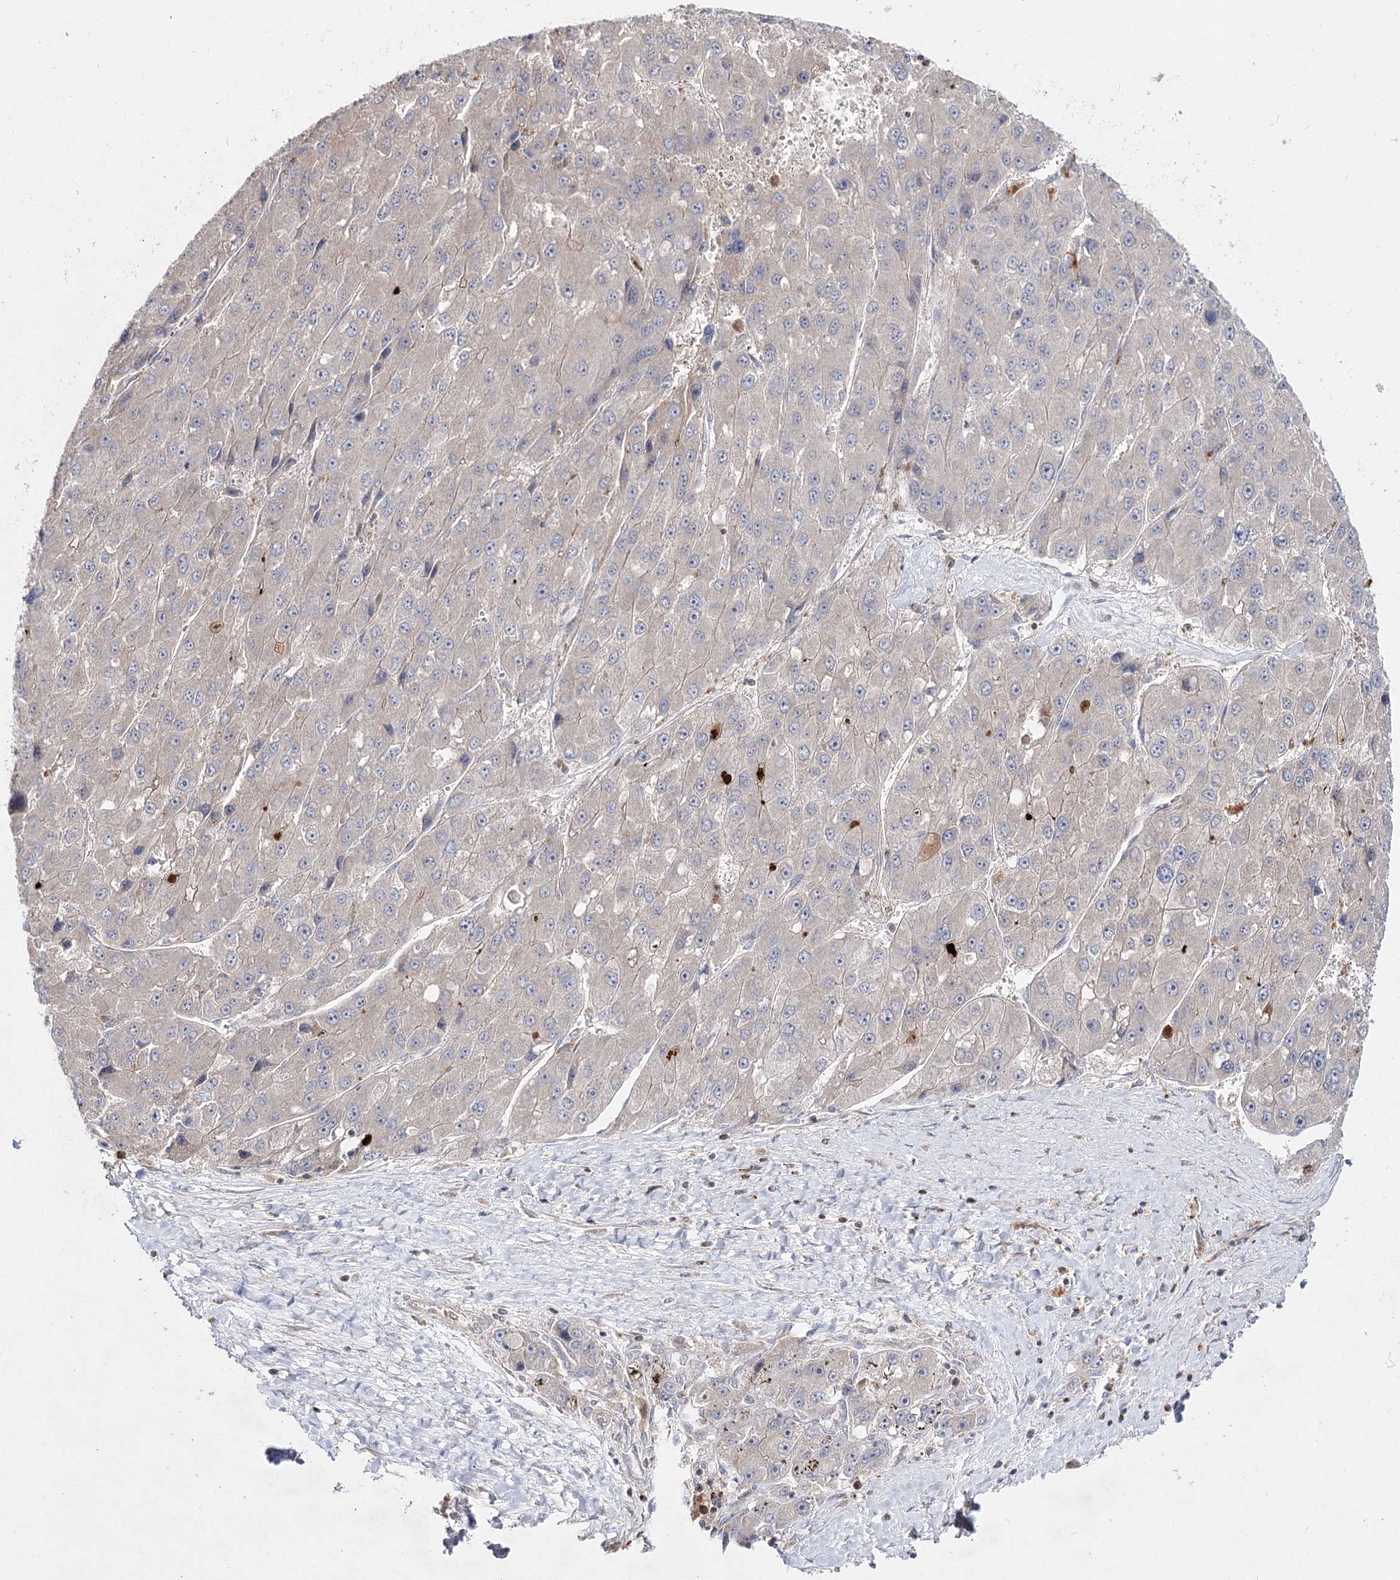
{"staining": {"intensity": "negative", "quantity": "none", "location": "none"}, "tissue": "liver cancer", "cell_type": "Tumor cells", "image_type": "cancer", "snomed": [{"axis": "morphology", "description": "Carcinoma, Hepatocellular, NOS"}, {"axis": "topography", "description": "Liver"}], "caption": "The photomicrograph exhibits no staining of tumor cells in hepatocellular carcinoma (liver).", "gene": "CIB2", "patient": {"sex": "female", "age": 73}}